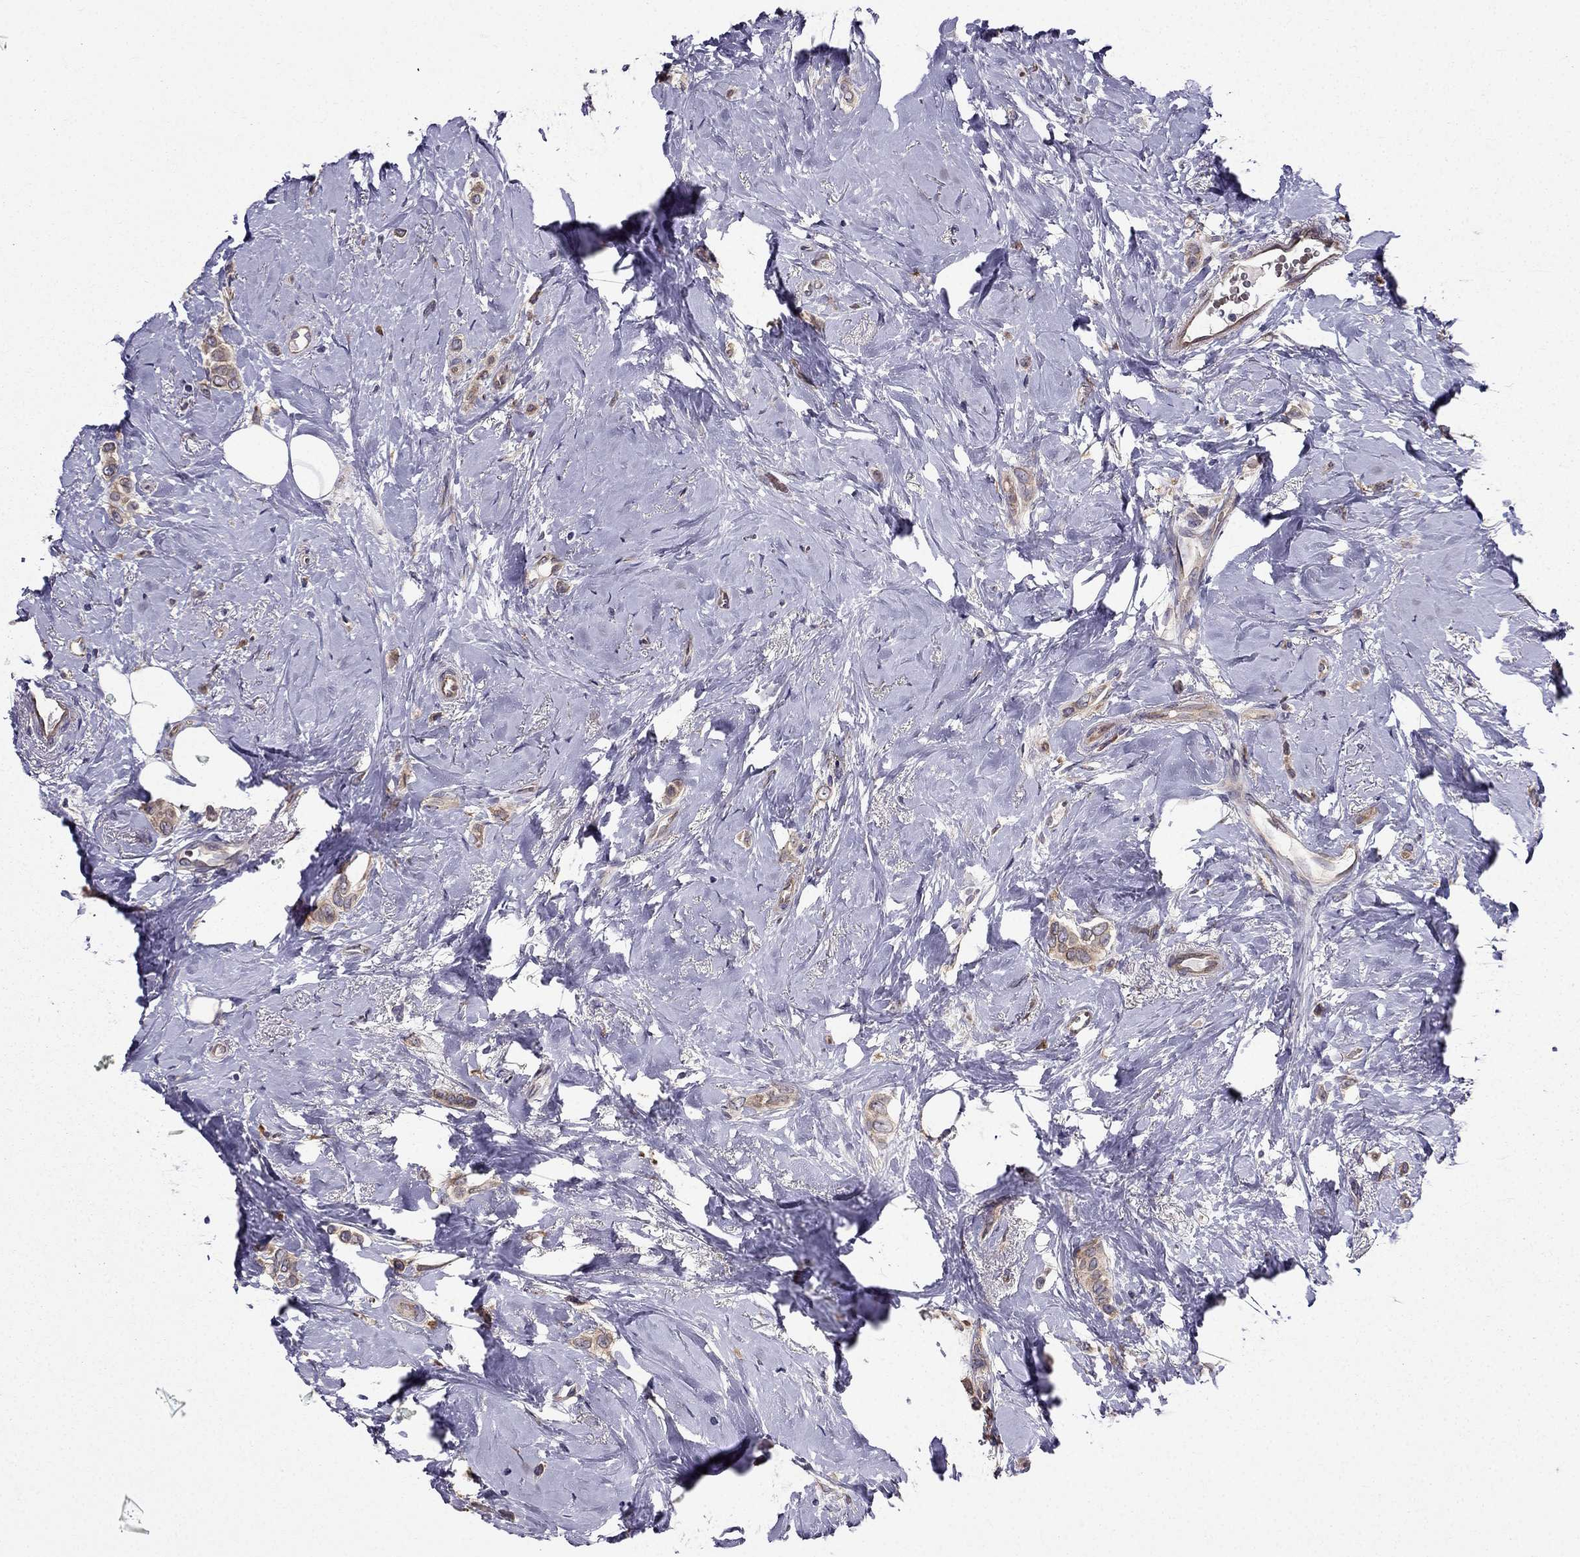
{"staining": {"intensity": "weak", "quantity": ">75%", "location": "cytoplasmic/membranous"}, "tissue": "breast cancer", "cell_type": "Tumor cells", "image_type": "cancer", "snomed": [{"axis": "morphology", "description": "Lobular carcinoma"}, {"axis": "topography", "description": "Breast"}], "caption": "Tumor cells show weak cytoplasmic/membranous expression in approximately >75% of cells in breast cancer.", "gene": "ARHGEF28", "patient": {"sex": "female", "age": 66}}